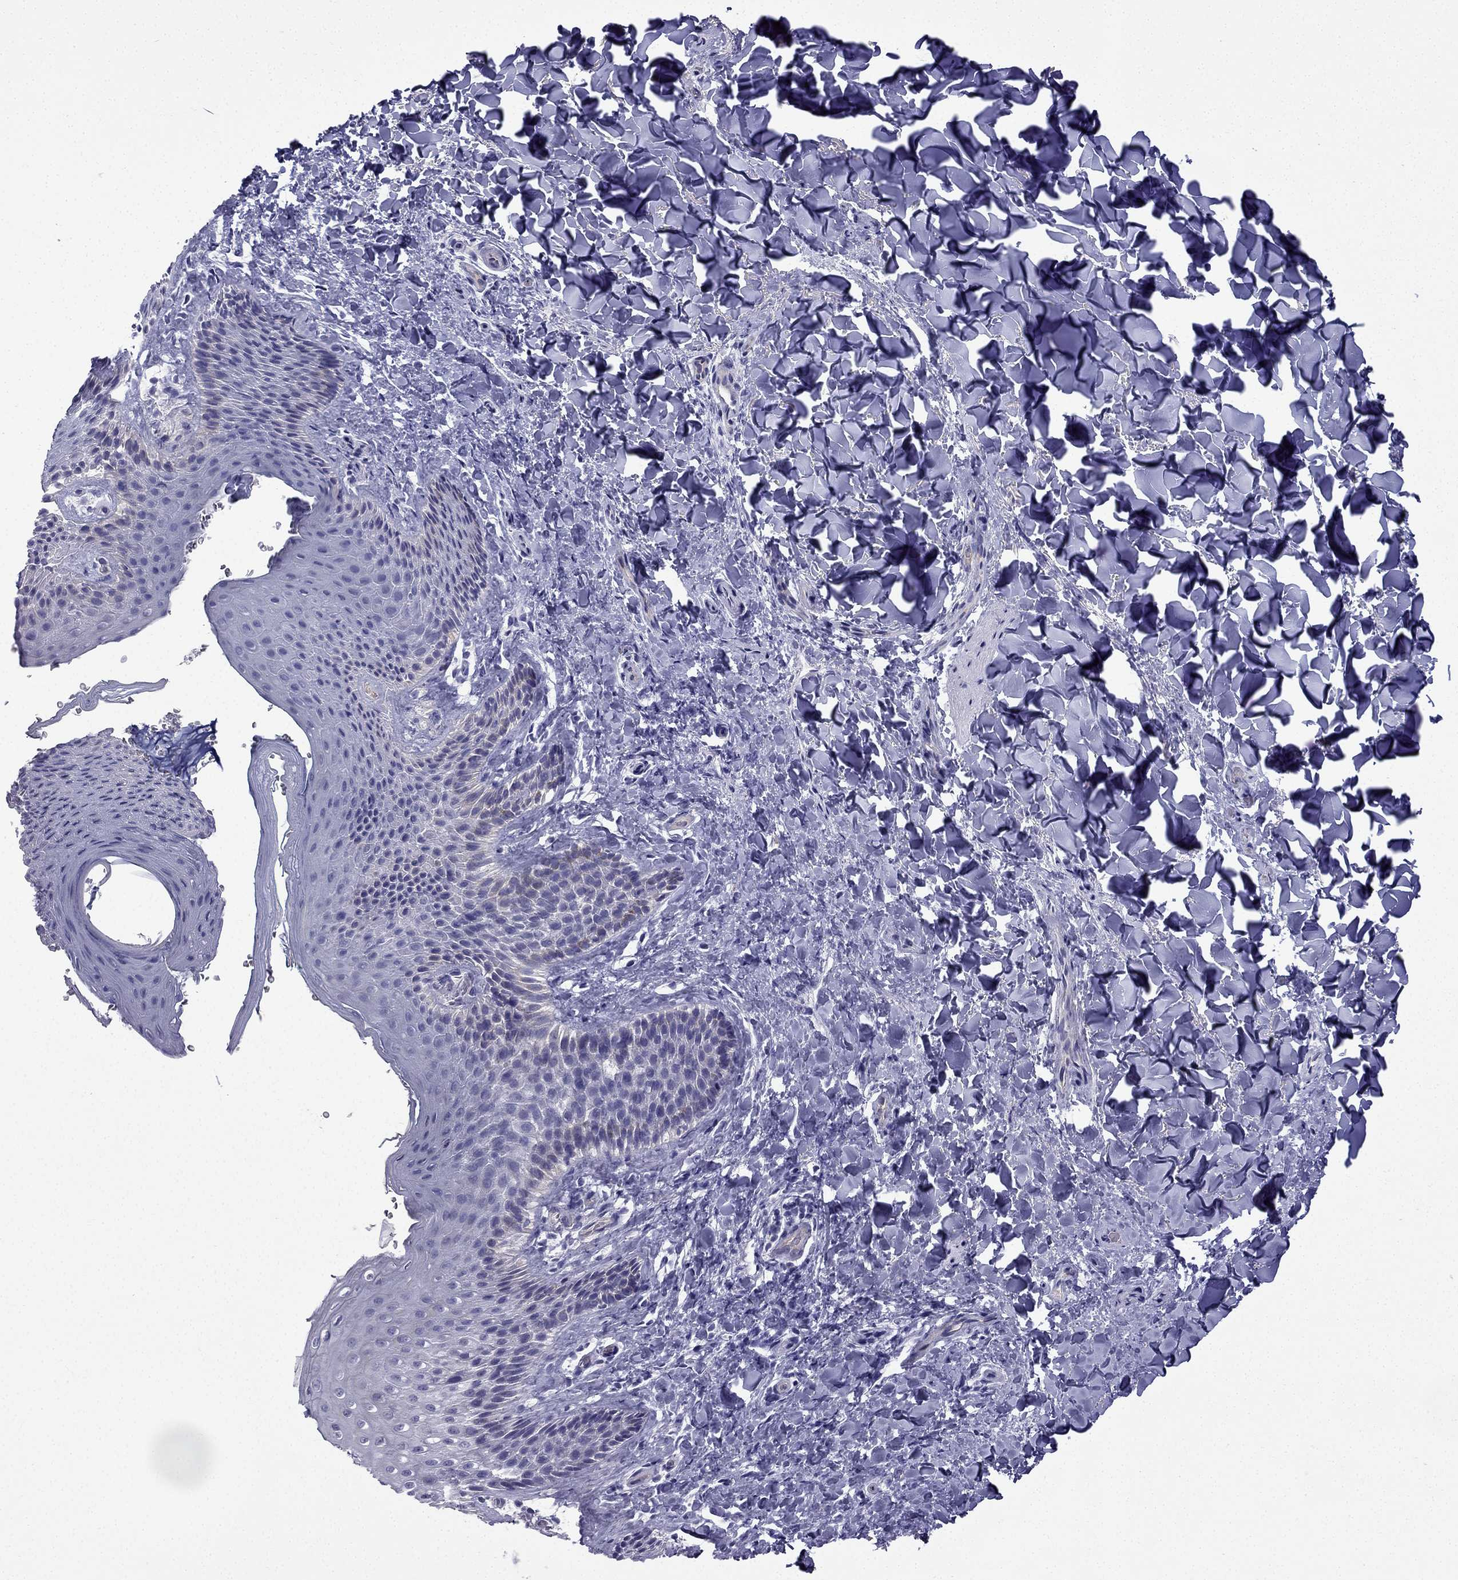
{"staining": {"intensity": "negative", "quantity": "none", "location": "none"}, "tissue": "skin", "cell_type": "Epidermal cells", "image_type": "normal", "snomed": [{"axis": "morphology", "description": "Normal tissue, NOS"}, {"axis": "topography", "description": "Anal"}], "caption": "Immunohistochemistry histopathology image of normal skin: human skin stained with DAB (3,3'-diaminobenzidine) reveals no significant protein positivity in epidermal cells.", "gene": "GJA8", "patient": {"sex": "male", "age": 36}}